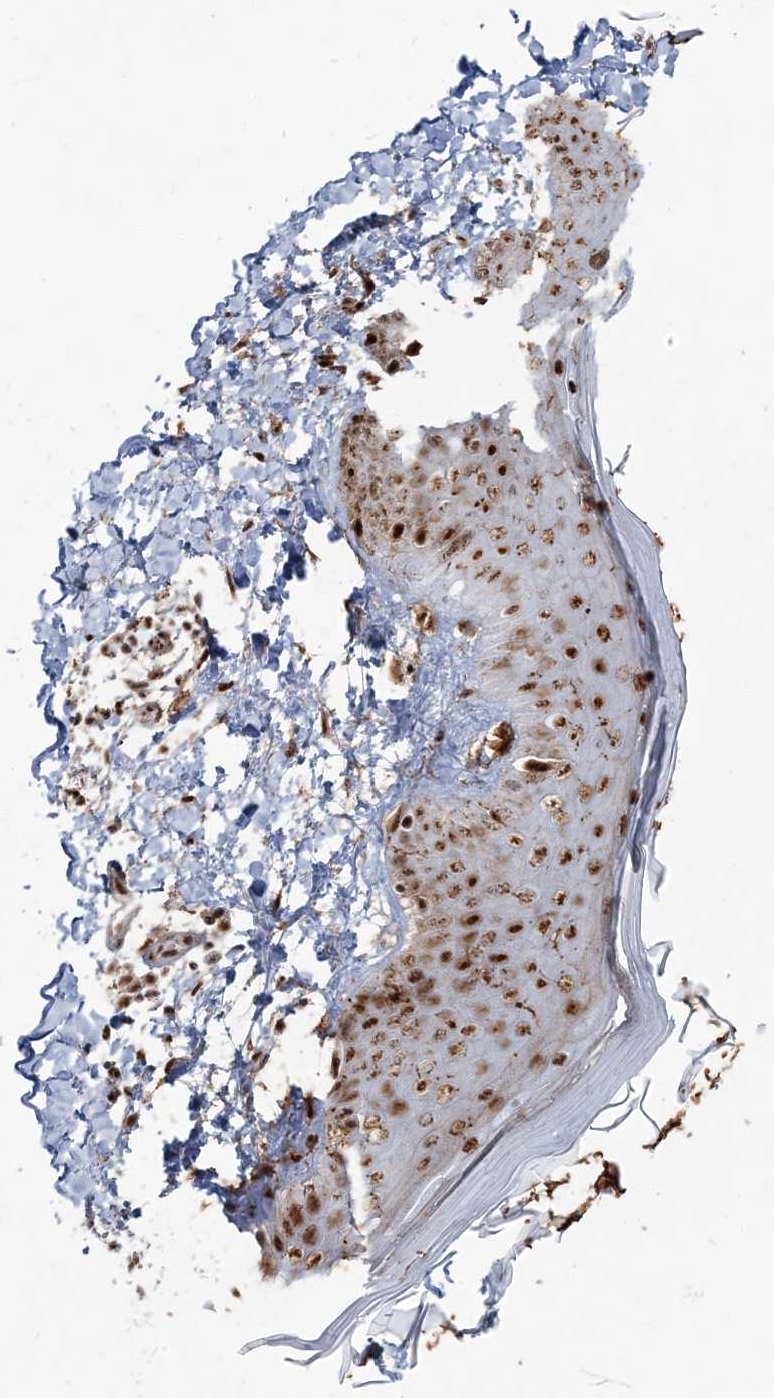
{"staining": {"intensity": "moderate", "quantity": ">75%", "location": "nuclear"}, "tissue": "skin", "cell_type": "Fibroblasts", "image_type": "normal", "snomed": [{"axis": "morphology", "description": "Normal tissue, NOS"}, {"axis": "topography", "description": "Skin"}], "caption": "Brown immunohistochemical staining in unremarkable human skin displays moderate nuclear expression in about >75% of fibroblasts. The protein of interest is stained brown, and the nuclei are stained in blue (DAB (3,3'-diaminobenzidine) IHC with brightfield microscopy, high magnification).", "gene": "DDX46", "patient": {"sex": "male", "age": 52}}